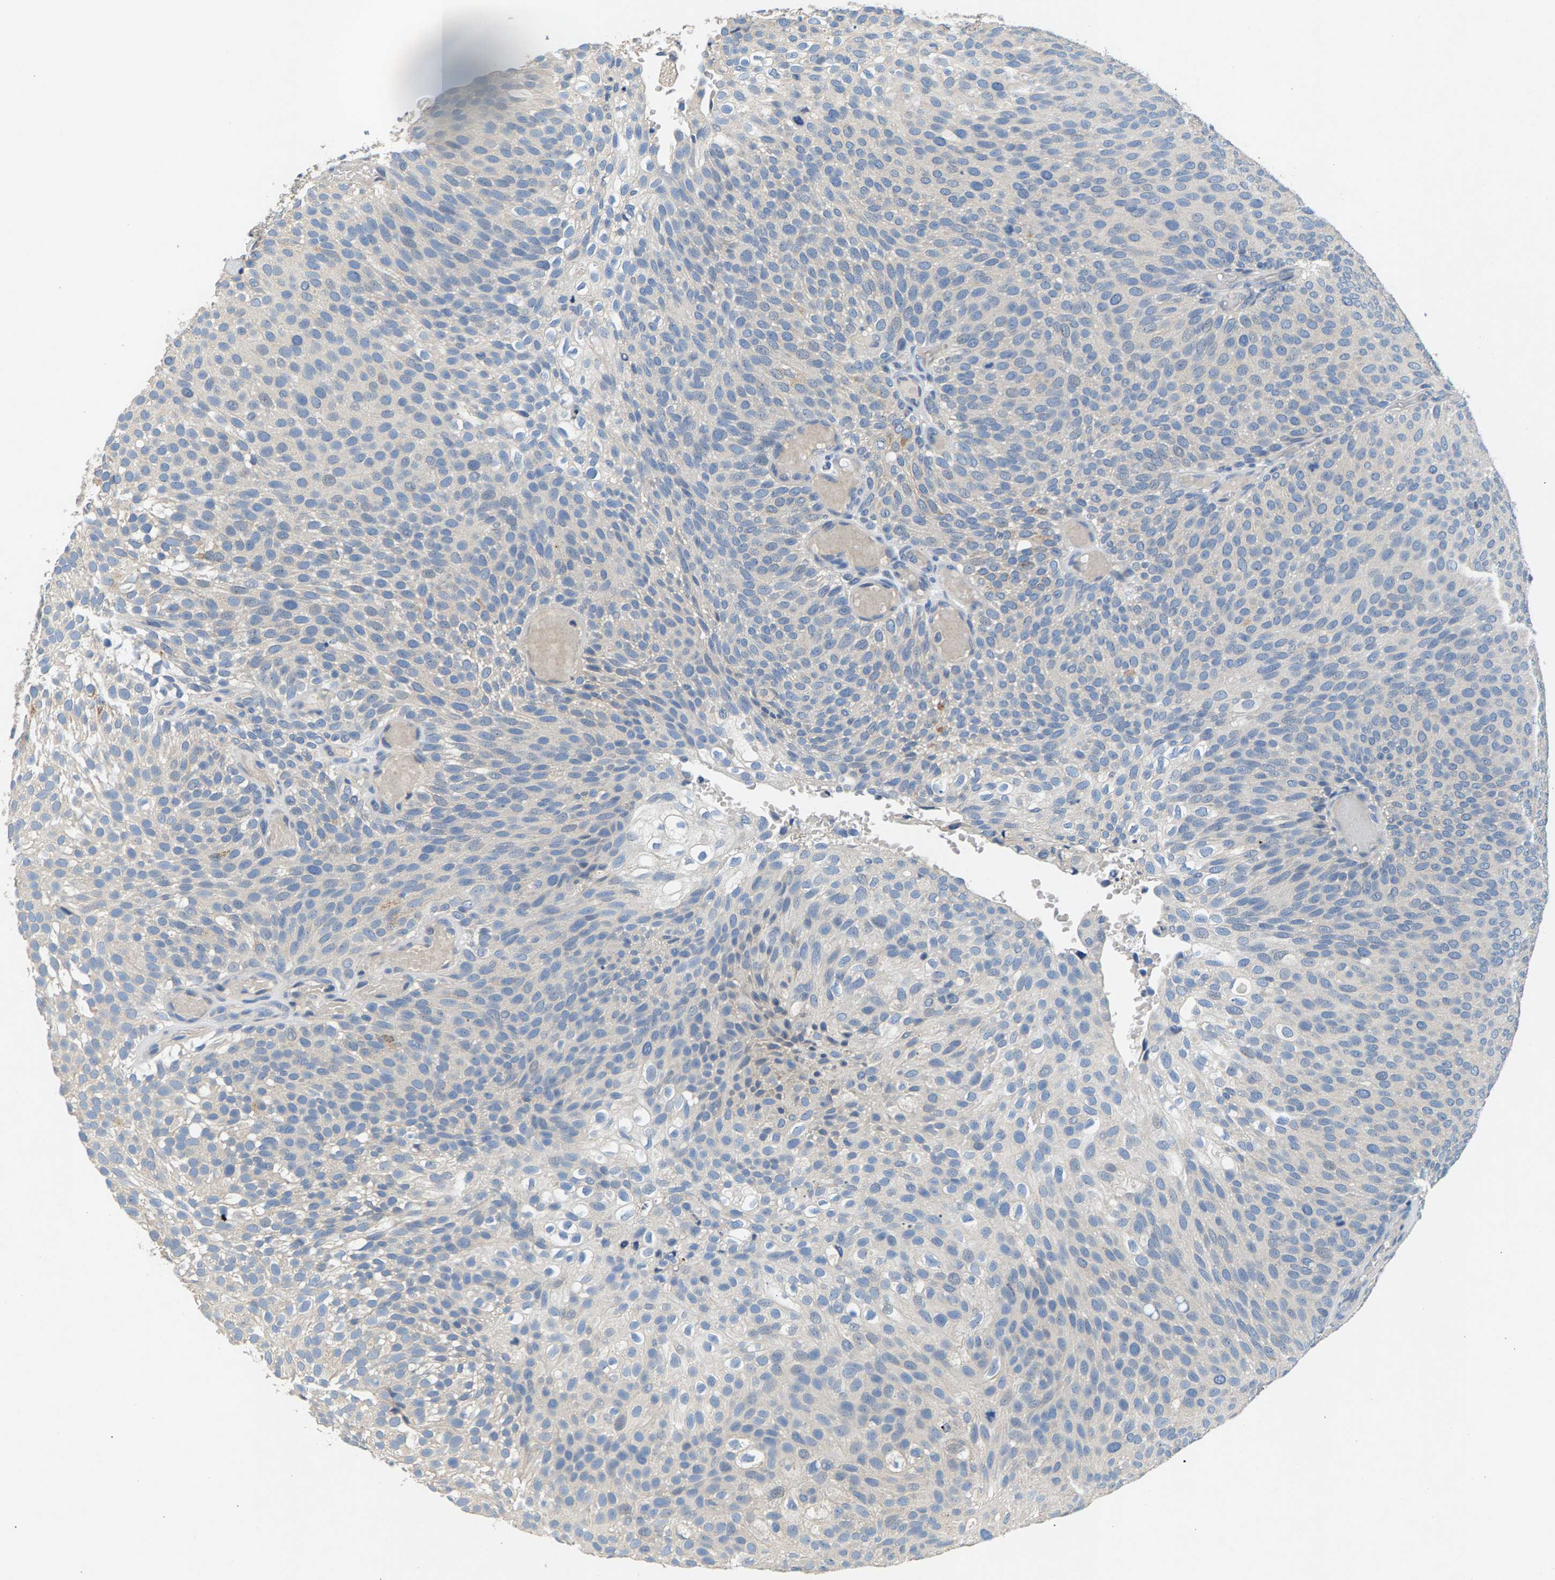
{"staining": {"intensity": "negative", "quantity": "none", "location": "none"}, "tissue": "urothelial cancer", "cell_type": "Tumor cells", "image_type": "cancer", "snomed": [{"axis": "morphology", "description": "Urothelial carcinoma, Low grade"}, {"axis": "topography", "description": "Urinary bladder"}], "caption": "IHC of human urothelial cancer demonstrates no staining in tumor cells.", "gene": "NT5C", "patient": {"sex": "male", "age": 78}}